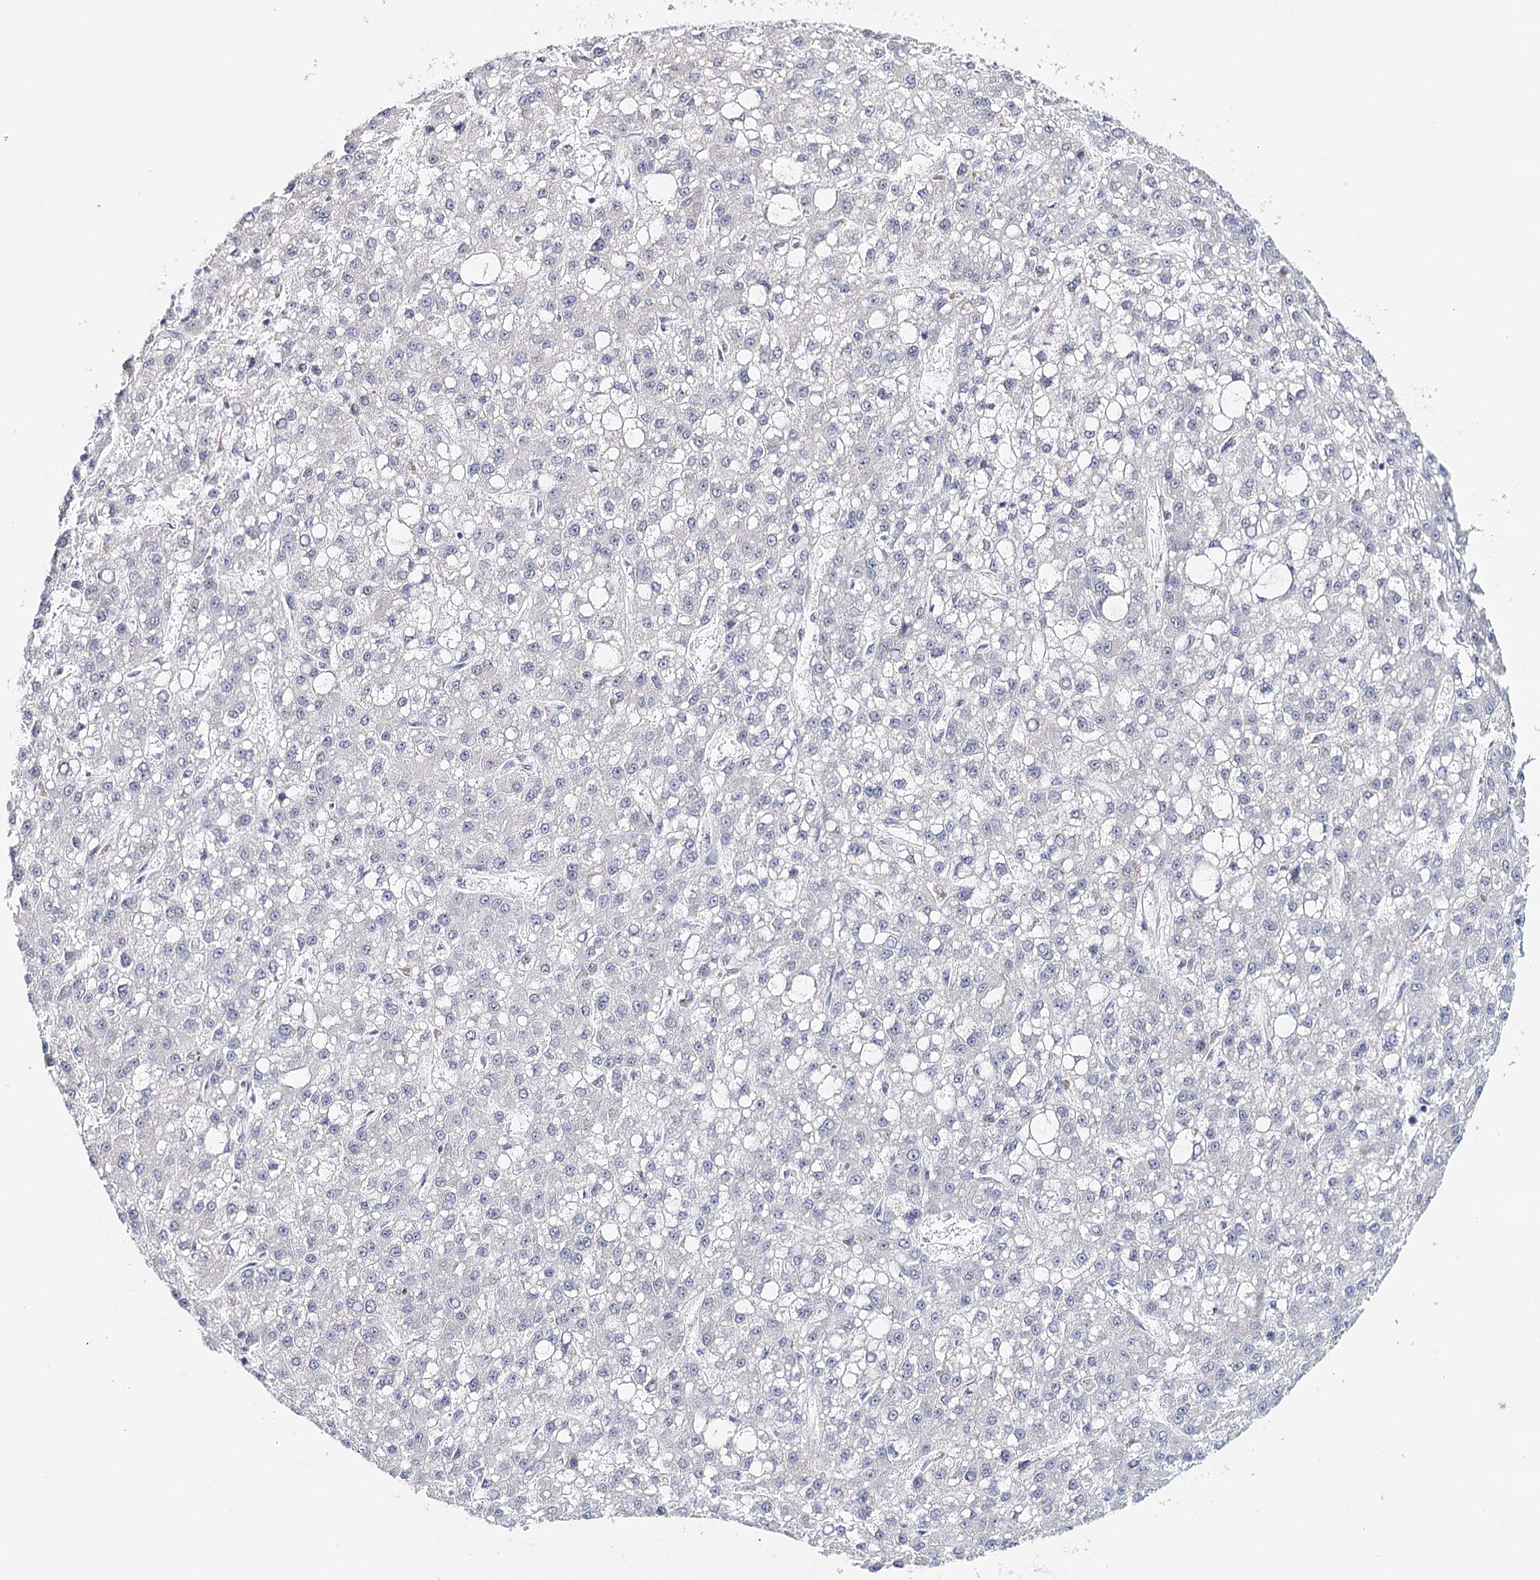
{"staining": {"intensity": "negative", "quantity": "none", "location": "none"}, "tissue": "liver cancer", "cell_type": "Tumor cells", "image_type": "cancer", "snomed": [{"axis": "morphology", "description": "Carcinoma, Hepatocellular, NOS"}, {"axis": "topography", "description": "Liver"}], "caption": "Tumor cells are negative for protein expression in human liver hepatocellular carcinoma. (DAB (3,3'-diaminobenzidine) immunohistochemistry visualized using brightfield microscopy, high magnification).", "gene": "HSPA4L", "patient": {"sex": "male", "age": 67}}